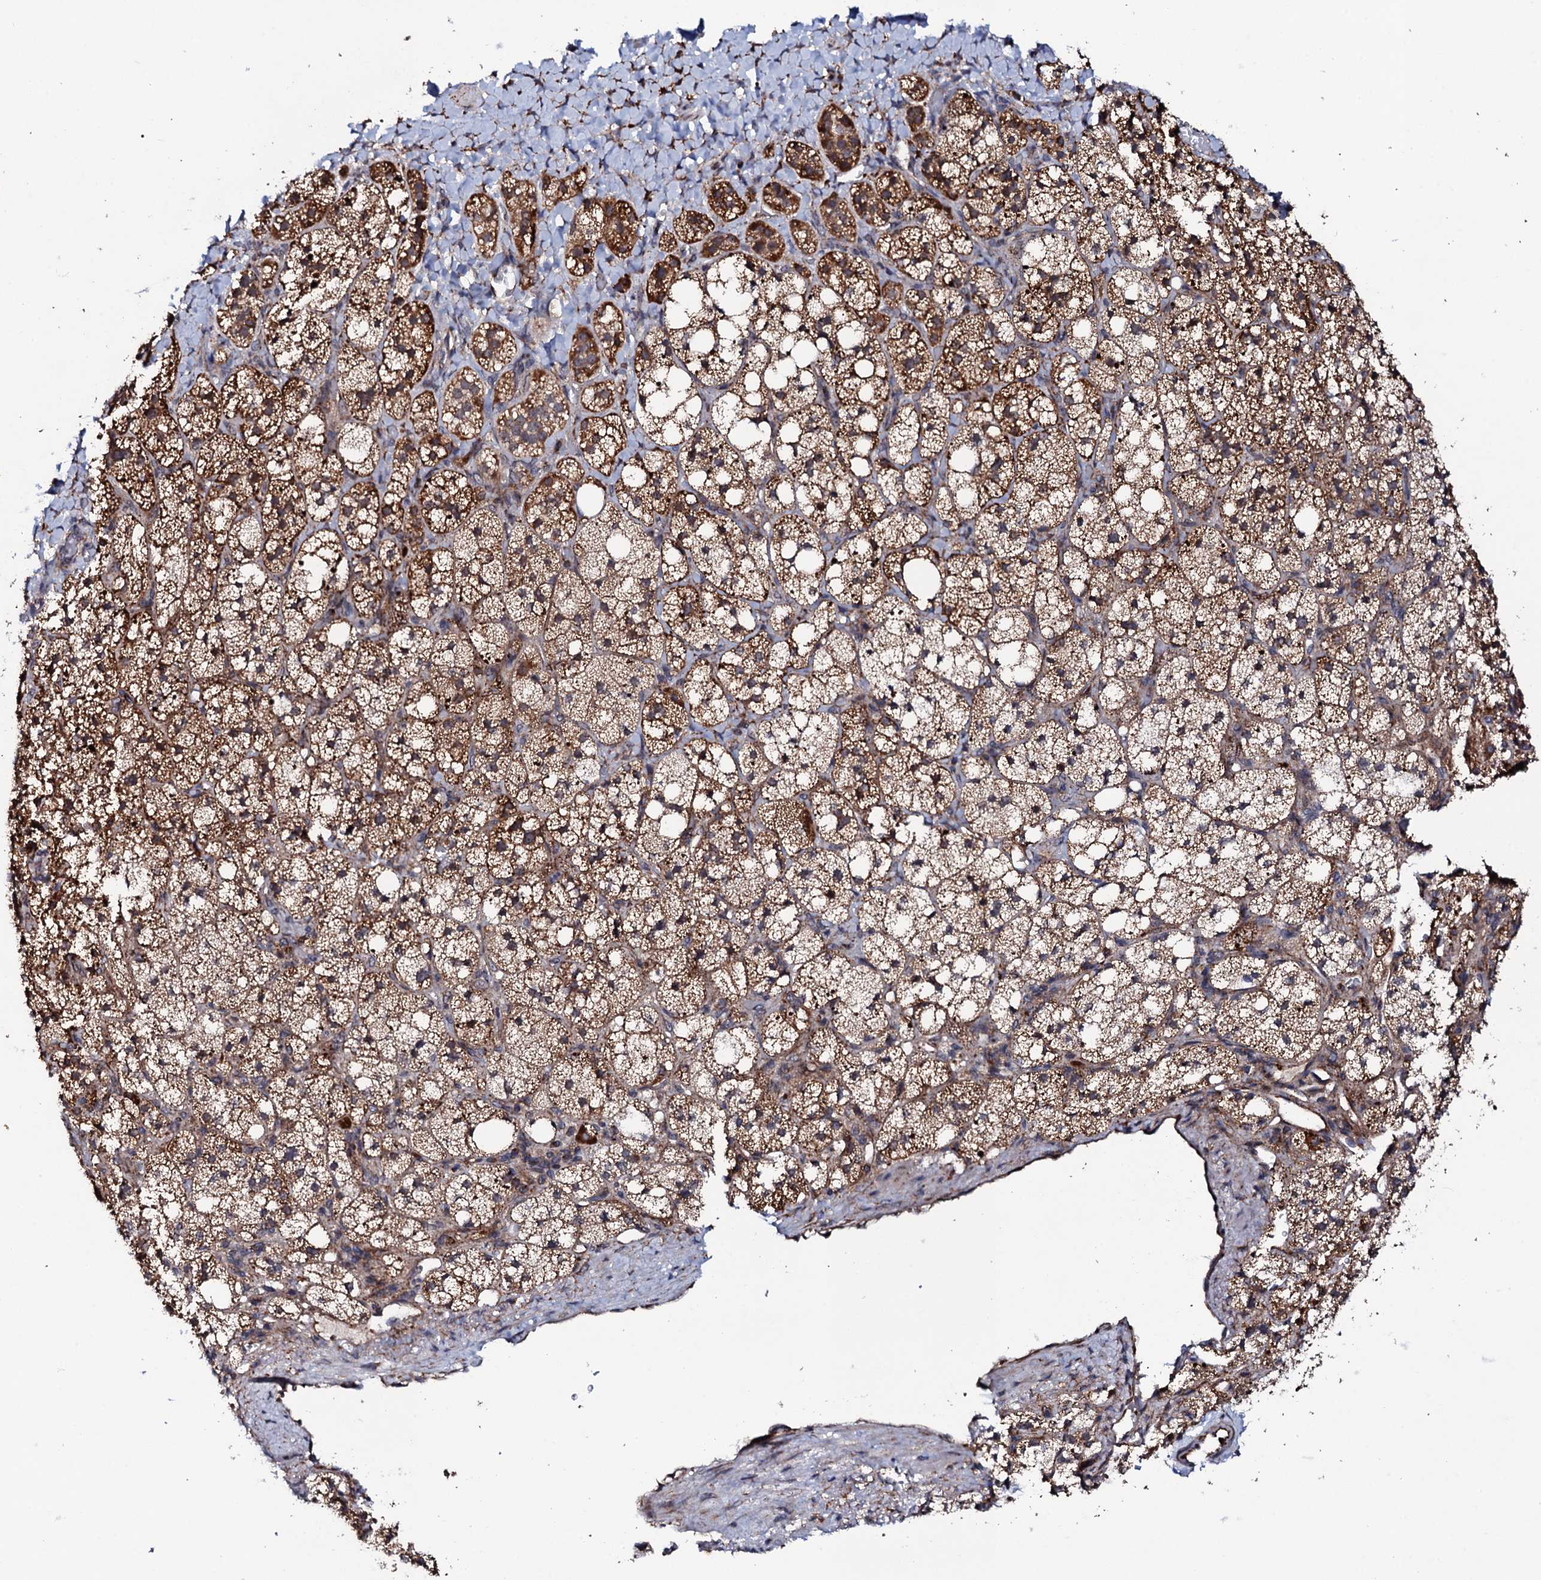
{"staining": {"intensity": "moderate", "quantity": ">75%", "location": "cytoplasmic/membranous"}, "tissue": "adrenal gland", "cell_type": "Glandular cells", "image_type": "normal", "snomed": [{"axis": "morphology", "description": "Normal tissue, NOS"}, {"axis": "topography", "description": "Adrenal gland"}], "caption": "Immunohistochemistry (IHC) micrograph of benign adrenal gland stained for a protein (brown), which reveals medium levels of moderate cytoplasmic/membranous expression in approximately >75% of glandular cells.", "gene": "MTIF3", "patient": {"sex": "male", "age": 61}}